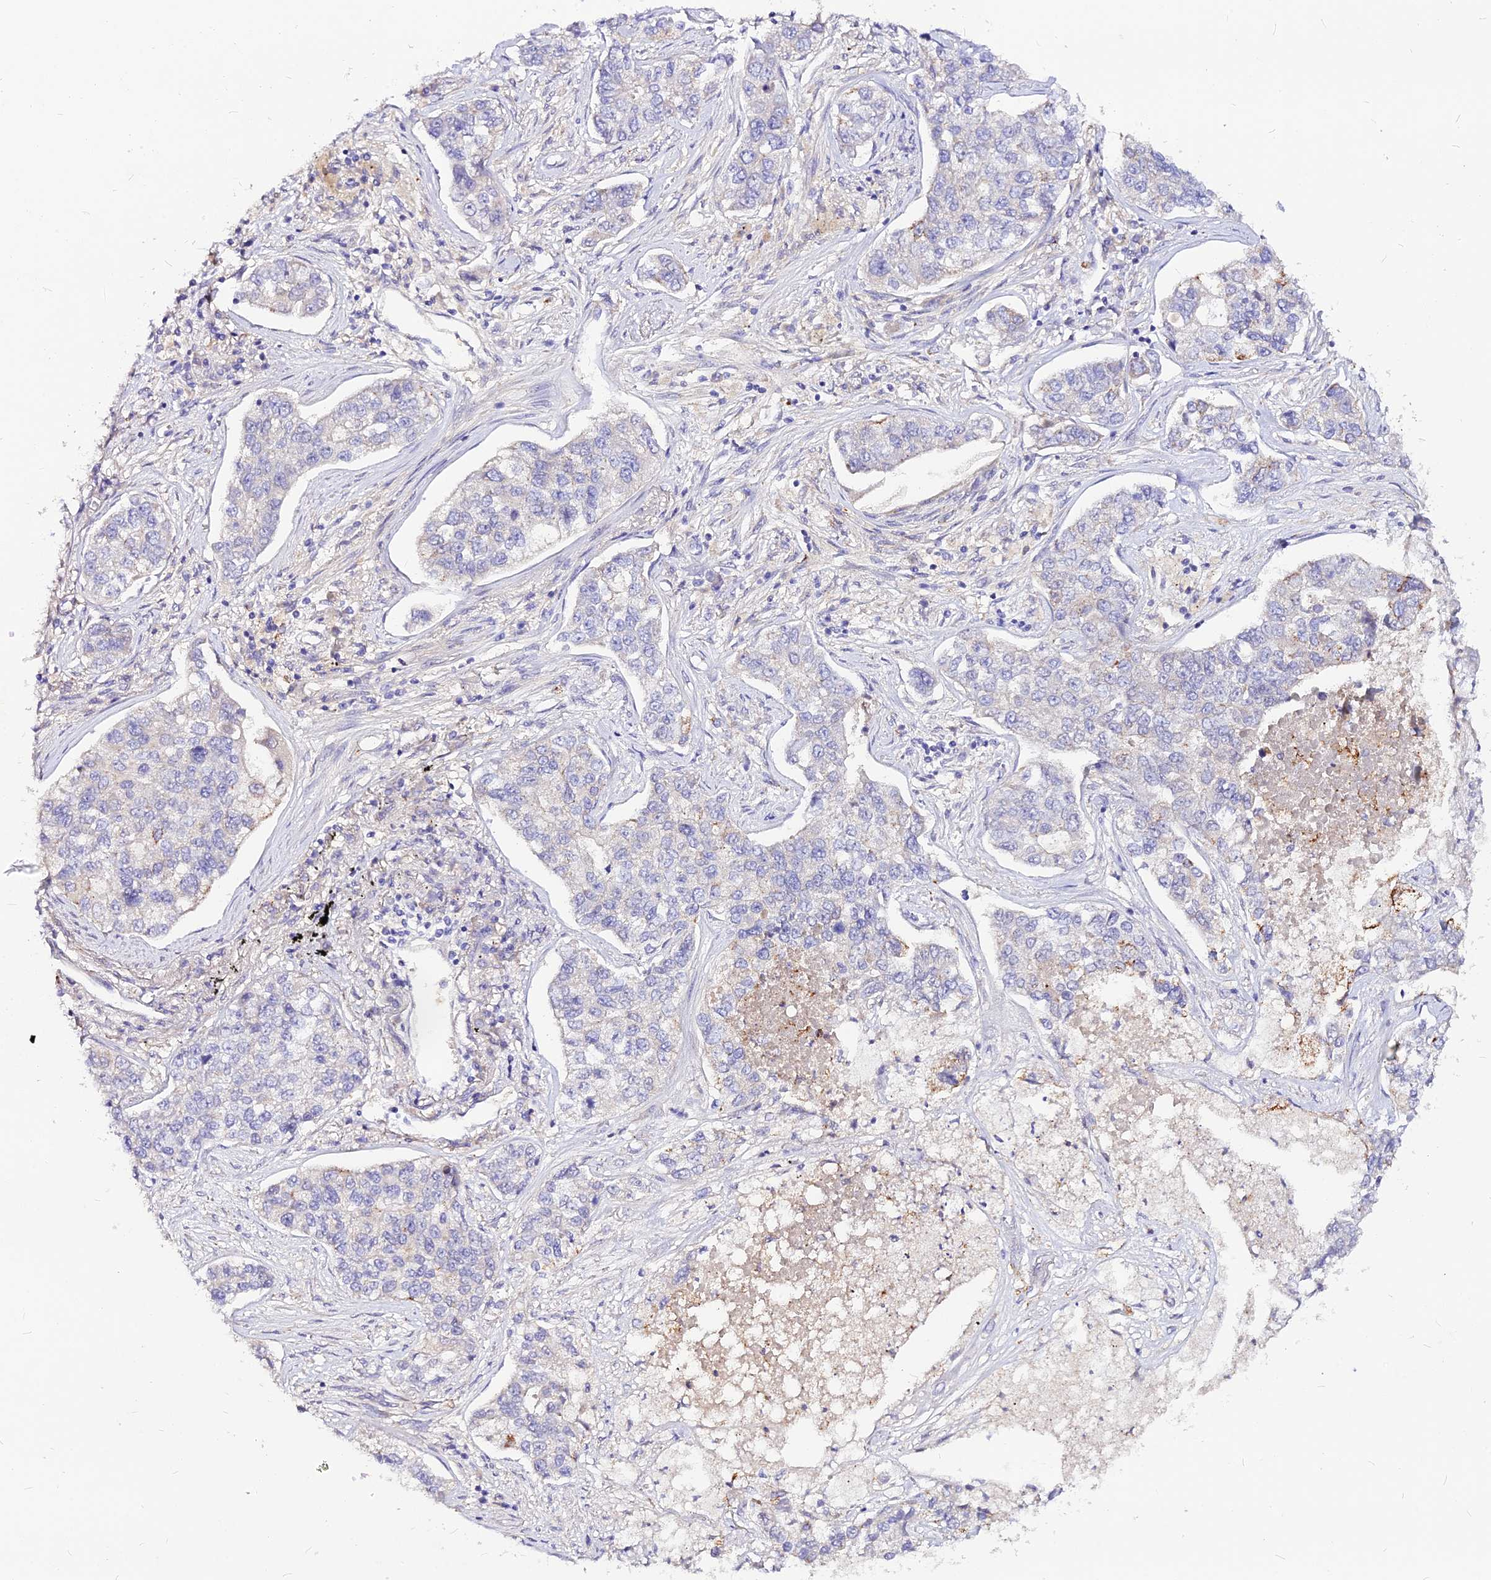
{"staining": {"intensity": "negative", "quantity": "none", "location": "none"}, "tissue": "lung cancer", "cell_type": "Tumor cells", "image_type": "cancer", "snomed": [{"axis": "morphology", "description": "Adenocarcinoma, NOS"}, {"axis": "topography", "description": "Lung"}], "caption": "Immunohistochemistry of lung cancer shows no positivity in tumor cells.", "gene": "CZIB", "patient": {"sex": "male", "age": 49}}